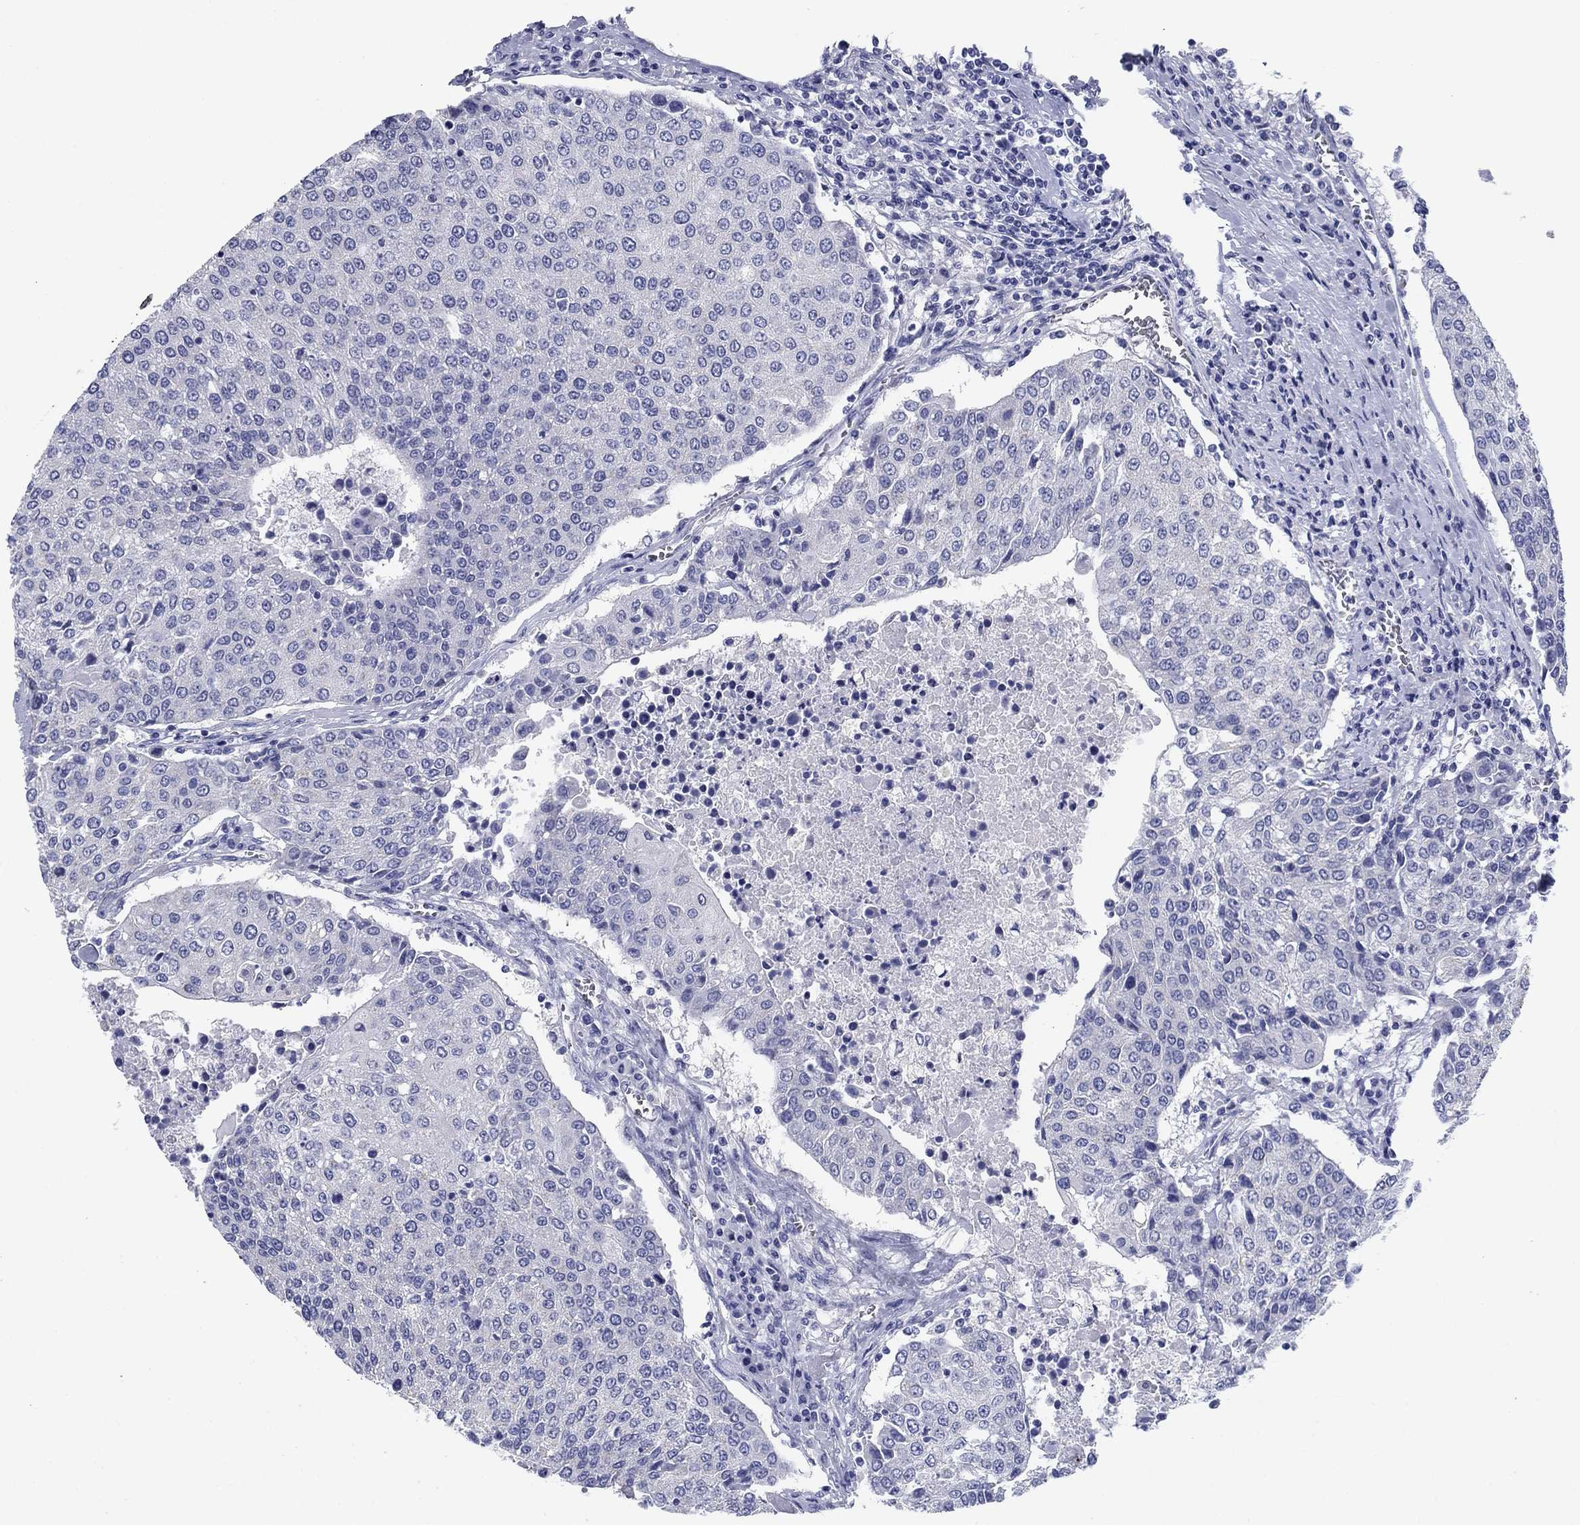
{"staining": {"intensity": "negative", "quantity": "none", "location": "none"}, "tissue": "urothelial cancer", "cell_type": "Tumor cells", "image_type": "cancer", "snomed": [{"axis": "morphology", "description": "Urothelial carcinoma, High grade"}, {"axis": "topography", "description": "Urinary bladder"}], "caption": "Urothelial carcinoma (high-grade) was stained to show a protein in brown. There is no significant expression in tumor cells.", "gene": "PRKCG", "patient": {"sex": "female", "age": 85}}